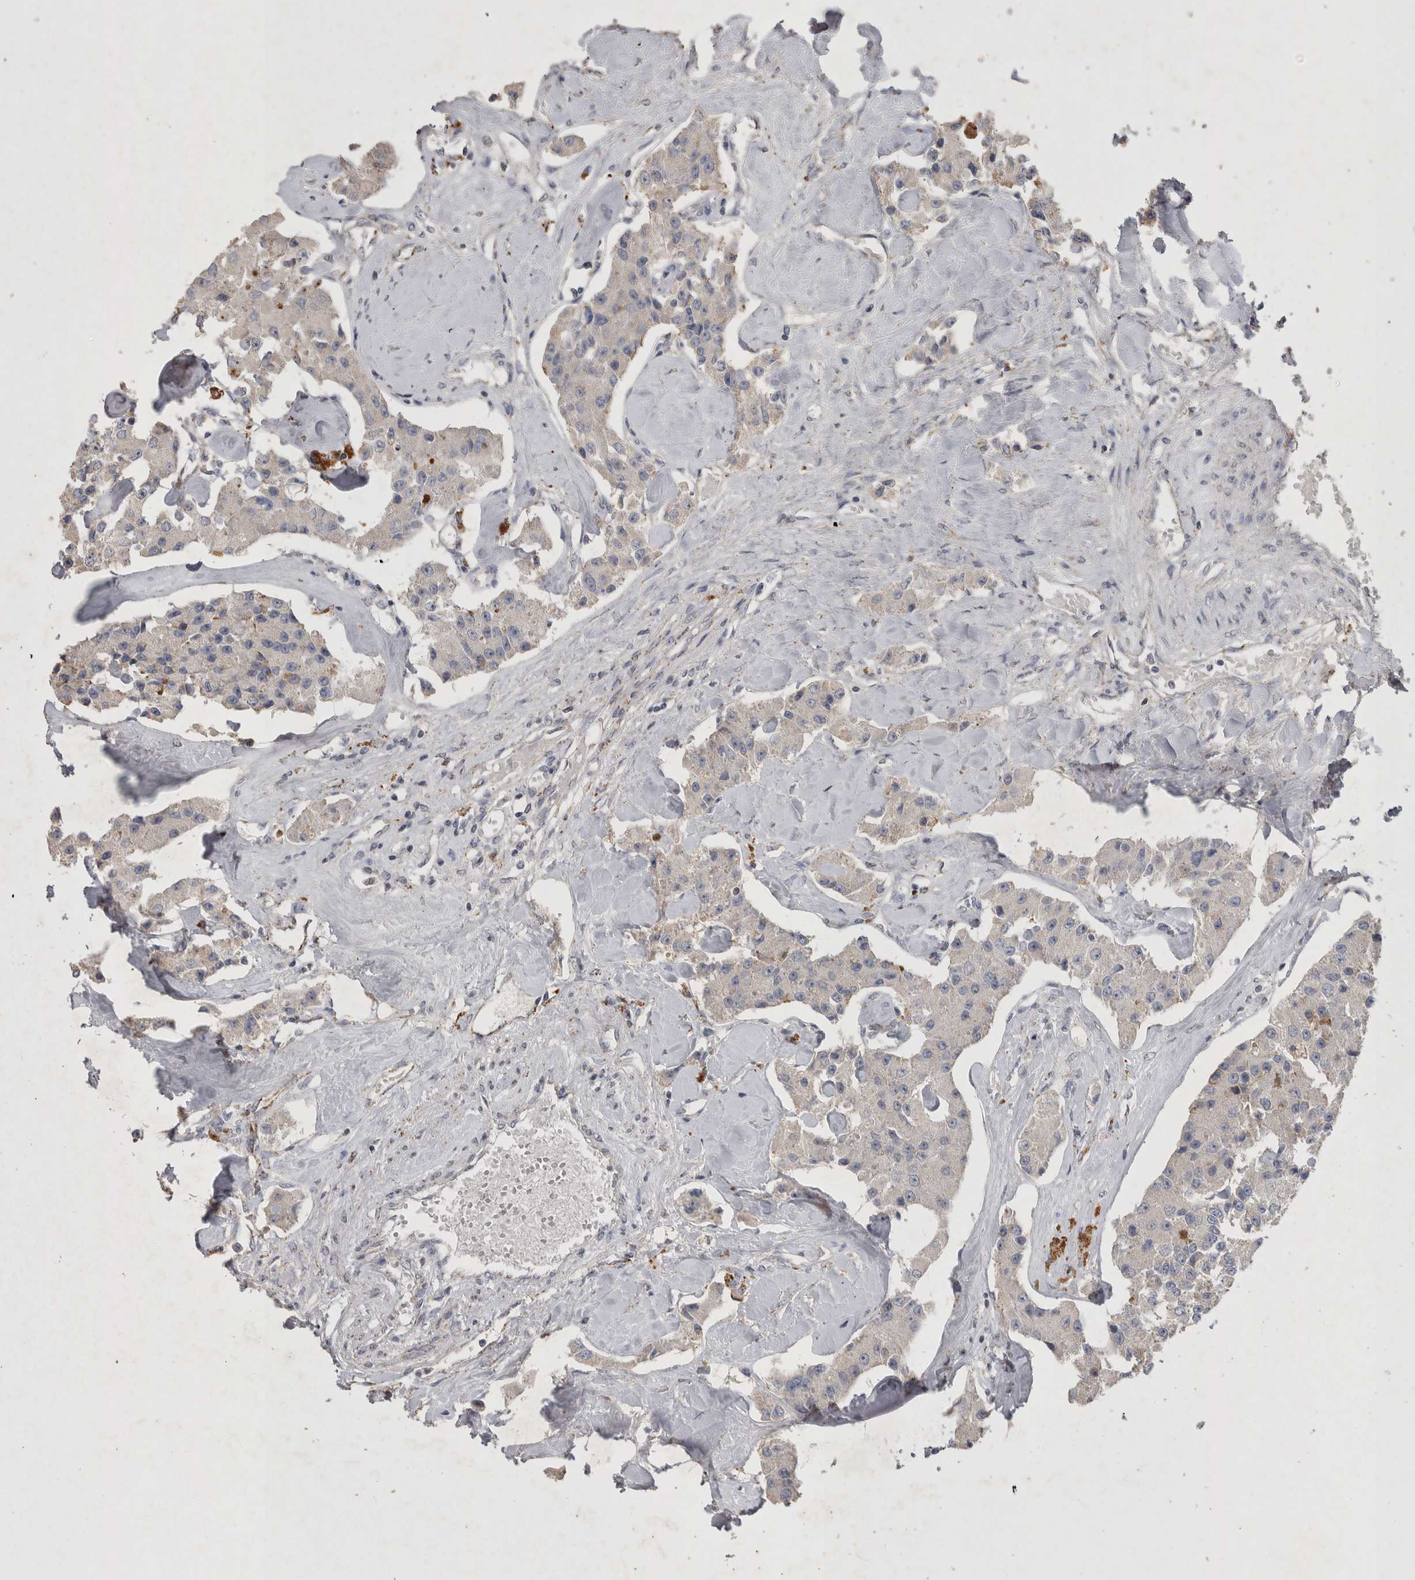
{"staining": {"intensity": "weak", "quantity": "<25%", "location": "cytoplasmic/membranous"}, "tissue": "carcinoid", "cell_type": "Tumor cells", "image_type": "cancer", "snomed": [{"axis": "morphology", "description": "Carcinoid, malignant, NOS"}, {"axis": "topography", "description": "Pancreas"}], "caption": "Immunohistochemistry (IHC) of carcinoid (malignant) exhibits no positivity in tumor cells.", "gene": "DKK3", "patient": {"sex": "male", "age": 41}}